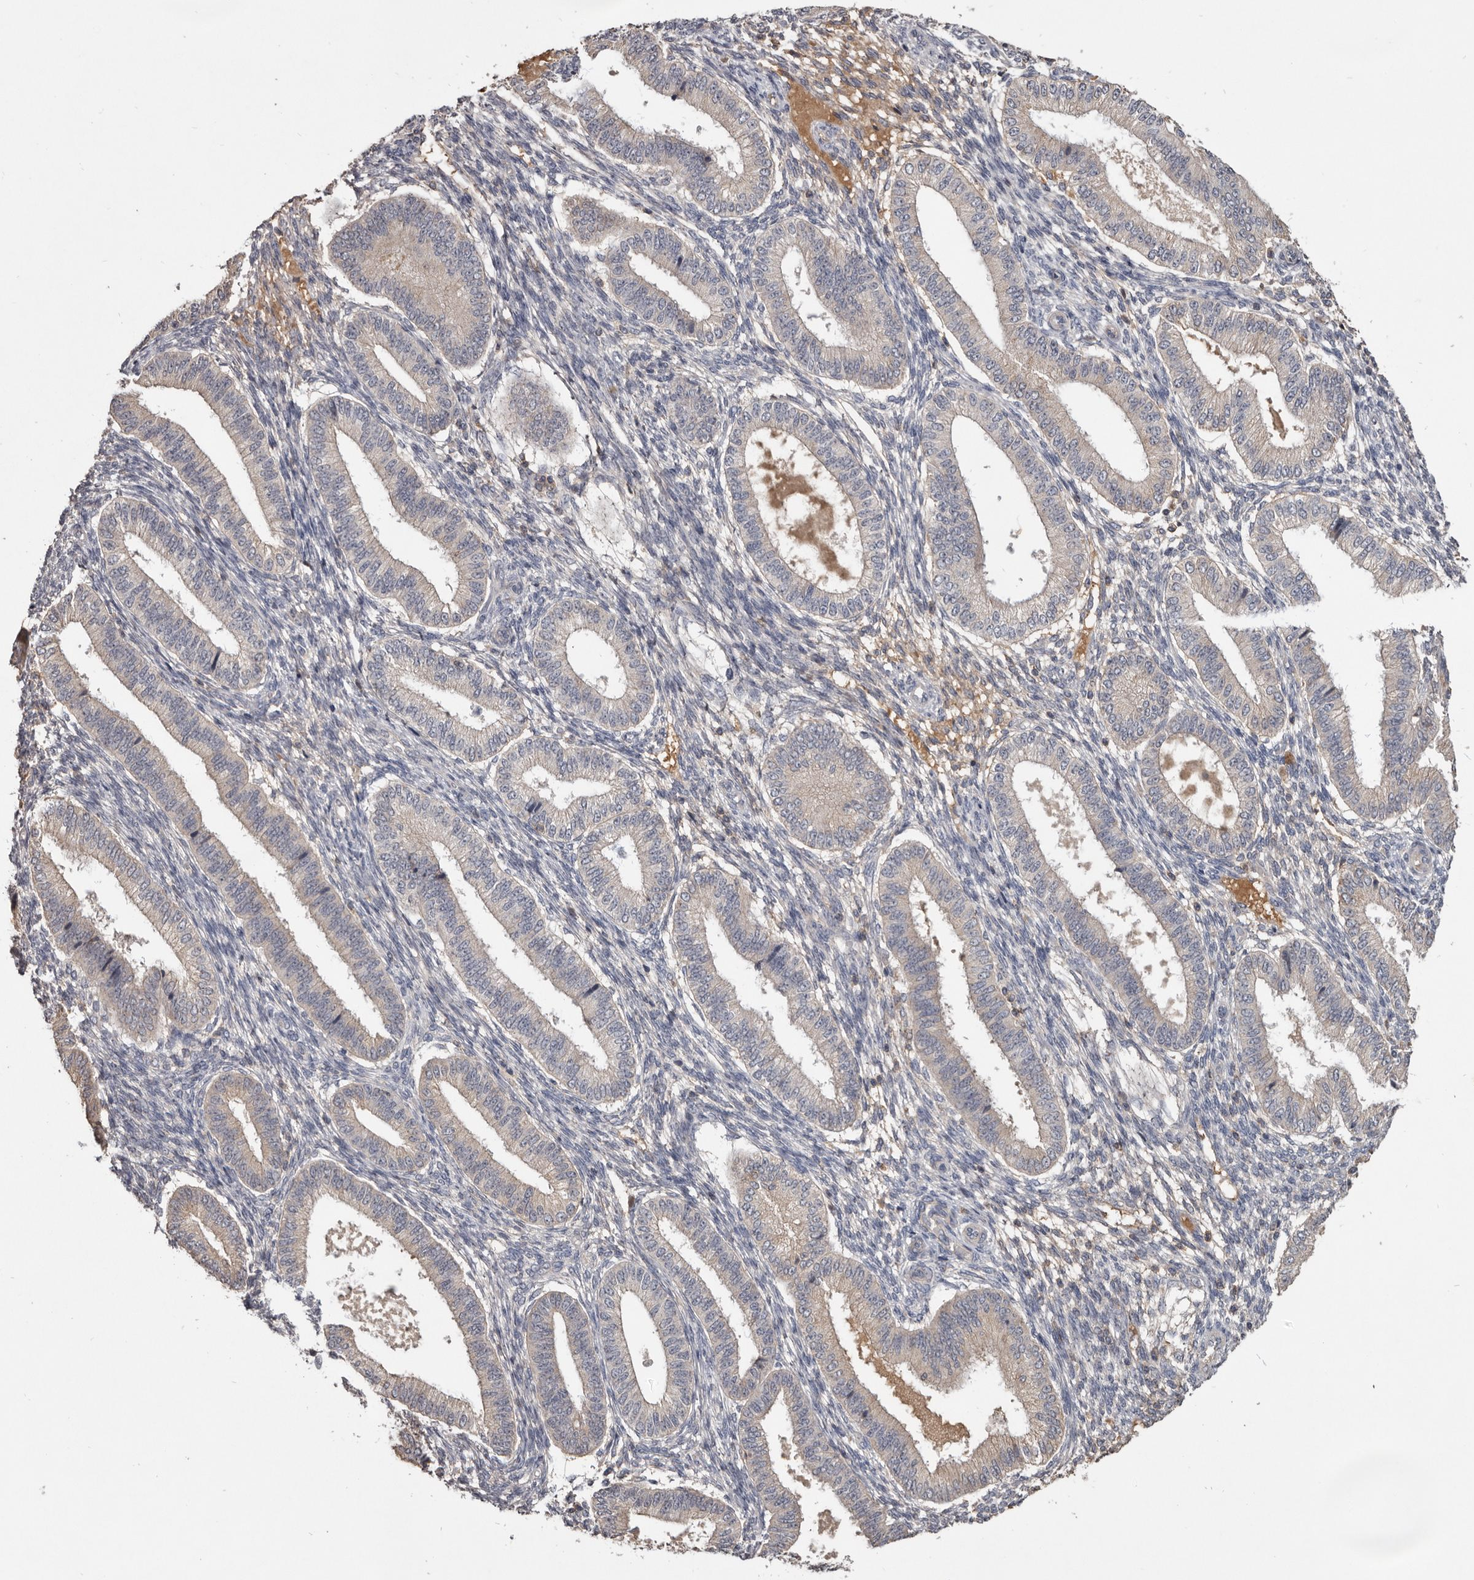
{"staining": {"intensity": "negative", "quantity": "none", "location": "none"}, "tissue": "endometrium", "cell_type": "Cells in endometrial stroma", "image_type": "normal", "snomed": [{"axis": "morphology", "description": "Normal tissue, NOS"}, {"axis": "topography", "description": "Endometrium"}], "caption": "The photomicrograph shows no staining of cells in endometrial stroma in benign endometrium.", "gene": "TTC39A", "patient": {"sex": "female", "age": 39}}